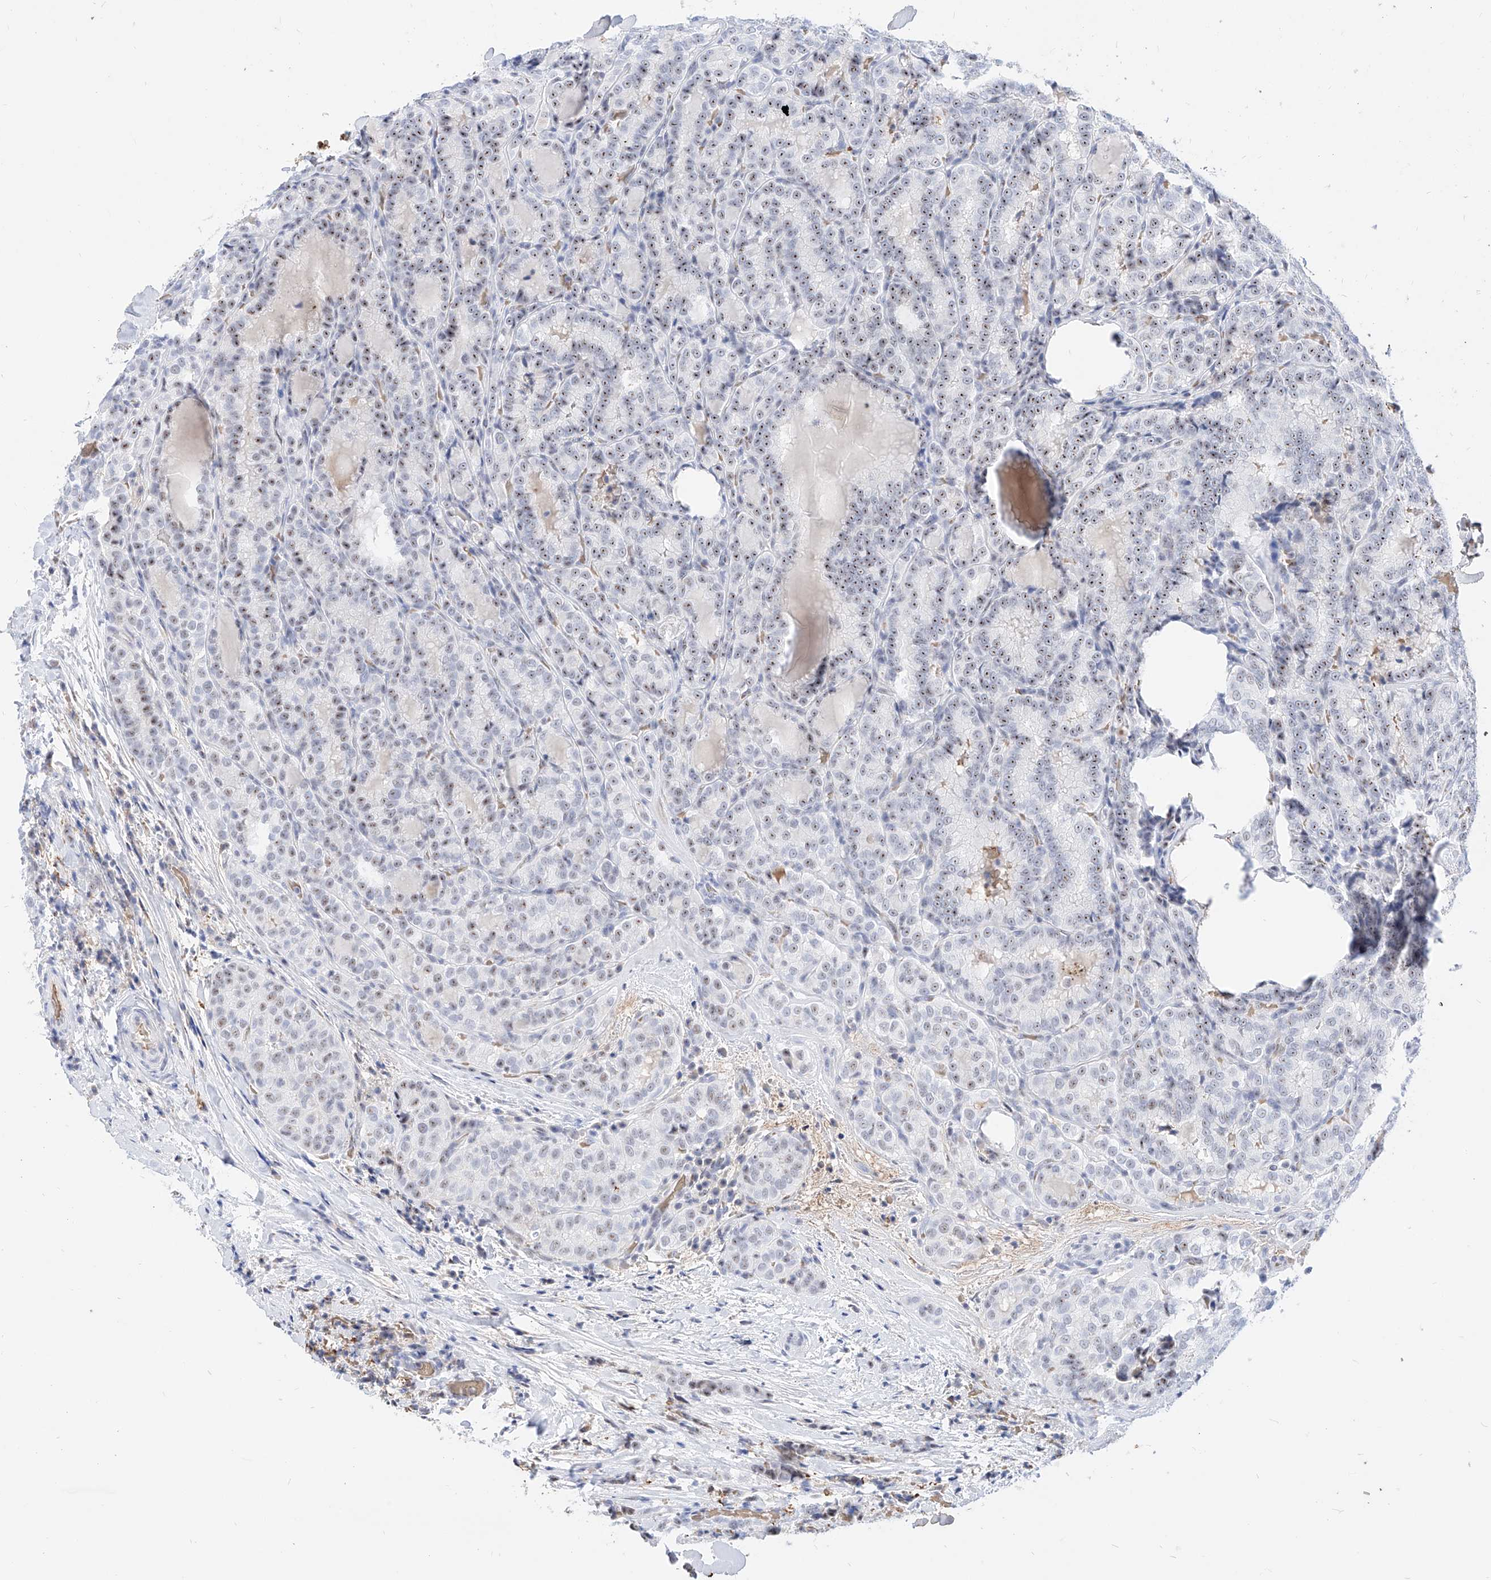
{"staining": {"intensity": "weak", "quantity": ">75%", "location": "nuclear"}, "tissue": "thyroid cancer", "cell_type": "Tumor cells", "image_type": "cancer", "snomed": [{"axis": "morphology", "description": "Normal tissue, NOS"}, {"axis": "morphology", "description": "Papillary adenocarcinoma, NOS"}, {"axis": "topography", "description": "Thyroid gland"}], "caption": "The histopathology image exhibits immunohistochemical staining of papillary adenocarcinoma (thyroid). There is weak nuclear expression is appreciated in approximately >75% of tumor cells. (IHC, brightfield microscopy, high magnification).", "gene": "ZFP42", "patient": {"sex": "female", "age": 30}}